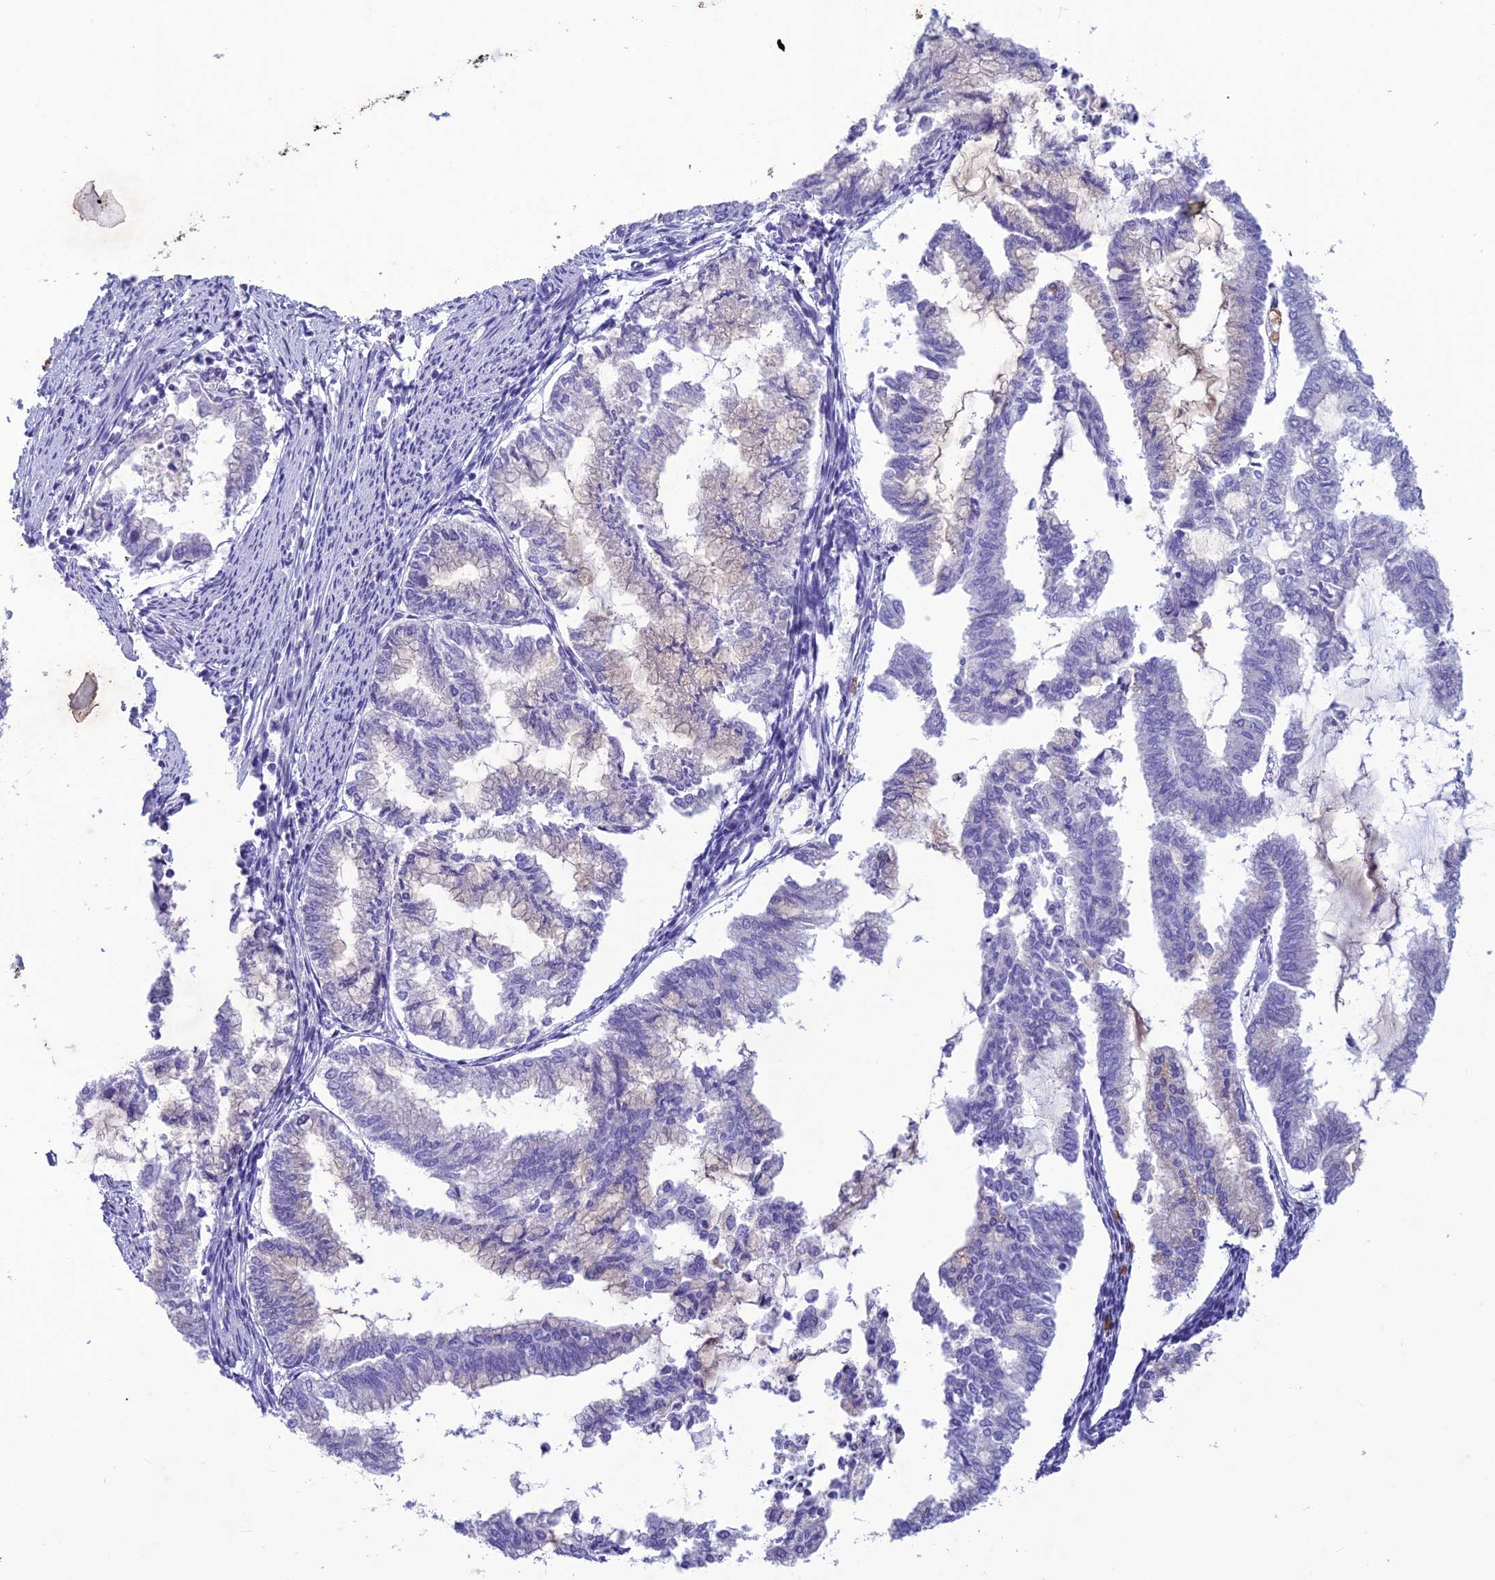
{"staining": {"intensity": "negative", "quantity": "none", "location": "none"}, "tissue": "endometrial cancer", "cell_type": "Tumor cells", "image_type": "cancer", "snomed": [{"axis": "morphology", "description": "Adenocarcinoma, NOS"}, {"axis": "topography", "description": "Endometrium"}], "caption": "Immunohistochemistry (IHC) of endometrial cancer (adenocarcinoma) exhibits no expression in tumor cells.", "gene": "IFT172", "patient": {"sex": "female", "age": 79}}